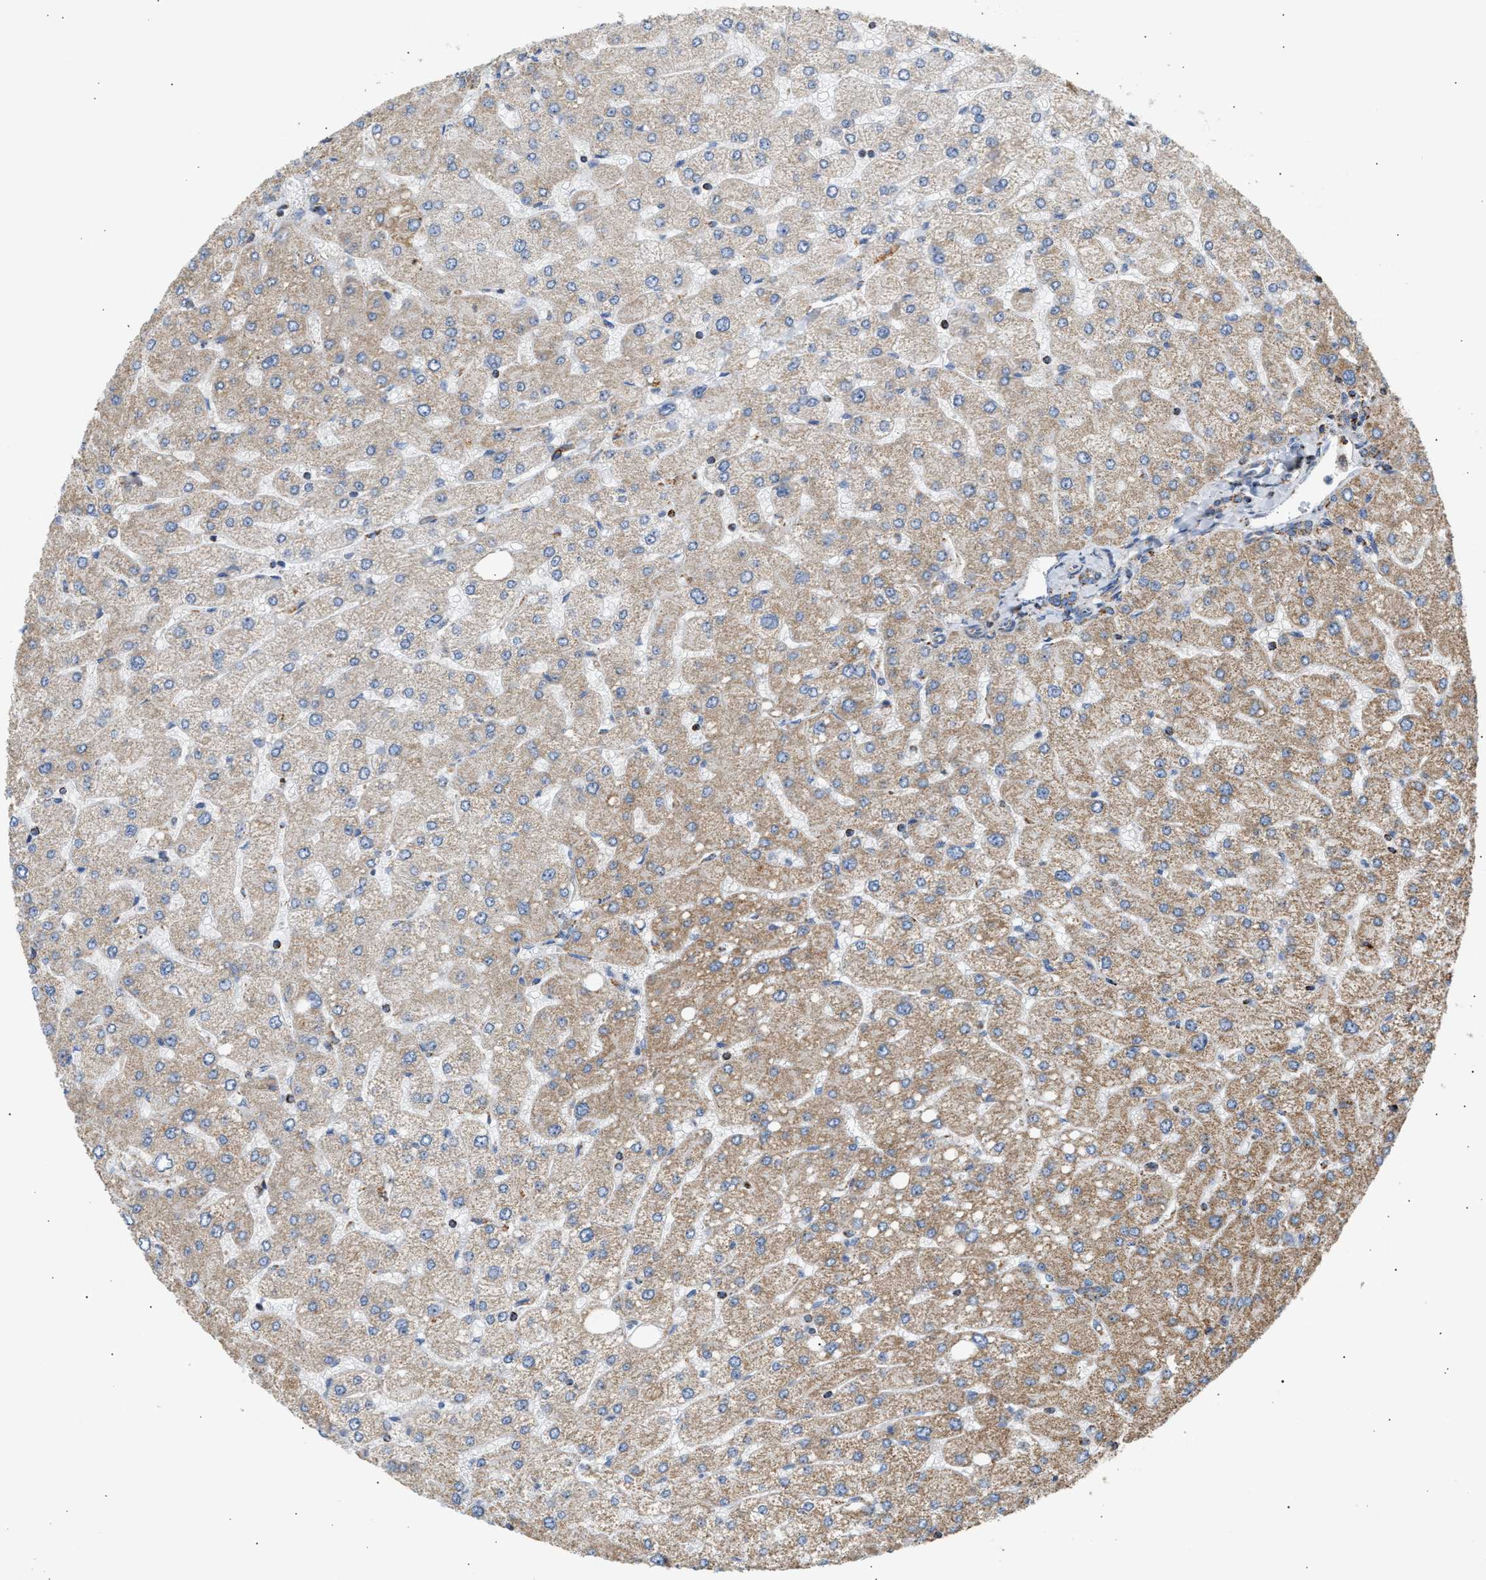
{"staining": {"intensity": "moderate", "quantity": ">75%", "location": "cytoplasmic/membranous"}, "tissue": "liver", "cell_type": "Cholangiocytes", "image_type": "normal", "snomed": [{"axis": "morphology", "description": "Normal tissue, NOS"}, {"axis": "topography", "description": "Liver"}], "caption": "Immunohistochemistry (DAB) staining of normal human liver displays moderate cytoplasmic/membranous protein staining in about >75% of cholangiocytes.", "gene": "OGDH", "patient": {"sex": "male", "age": 55}}